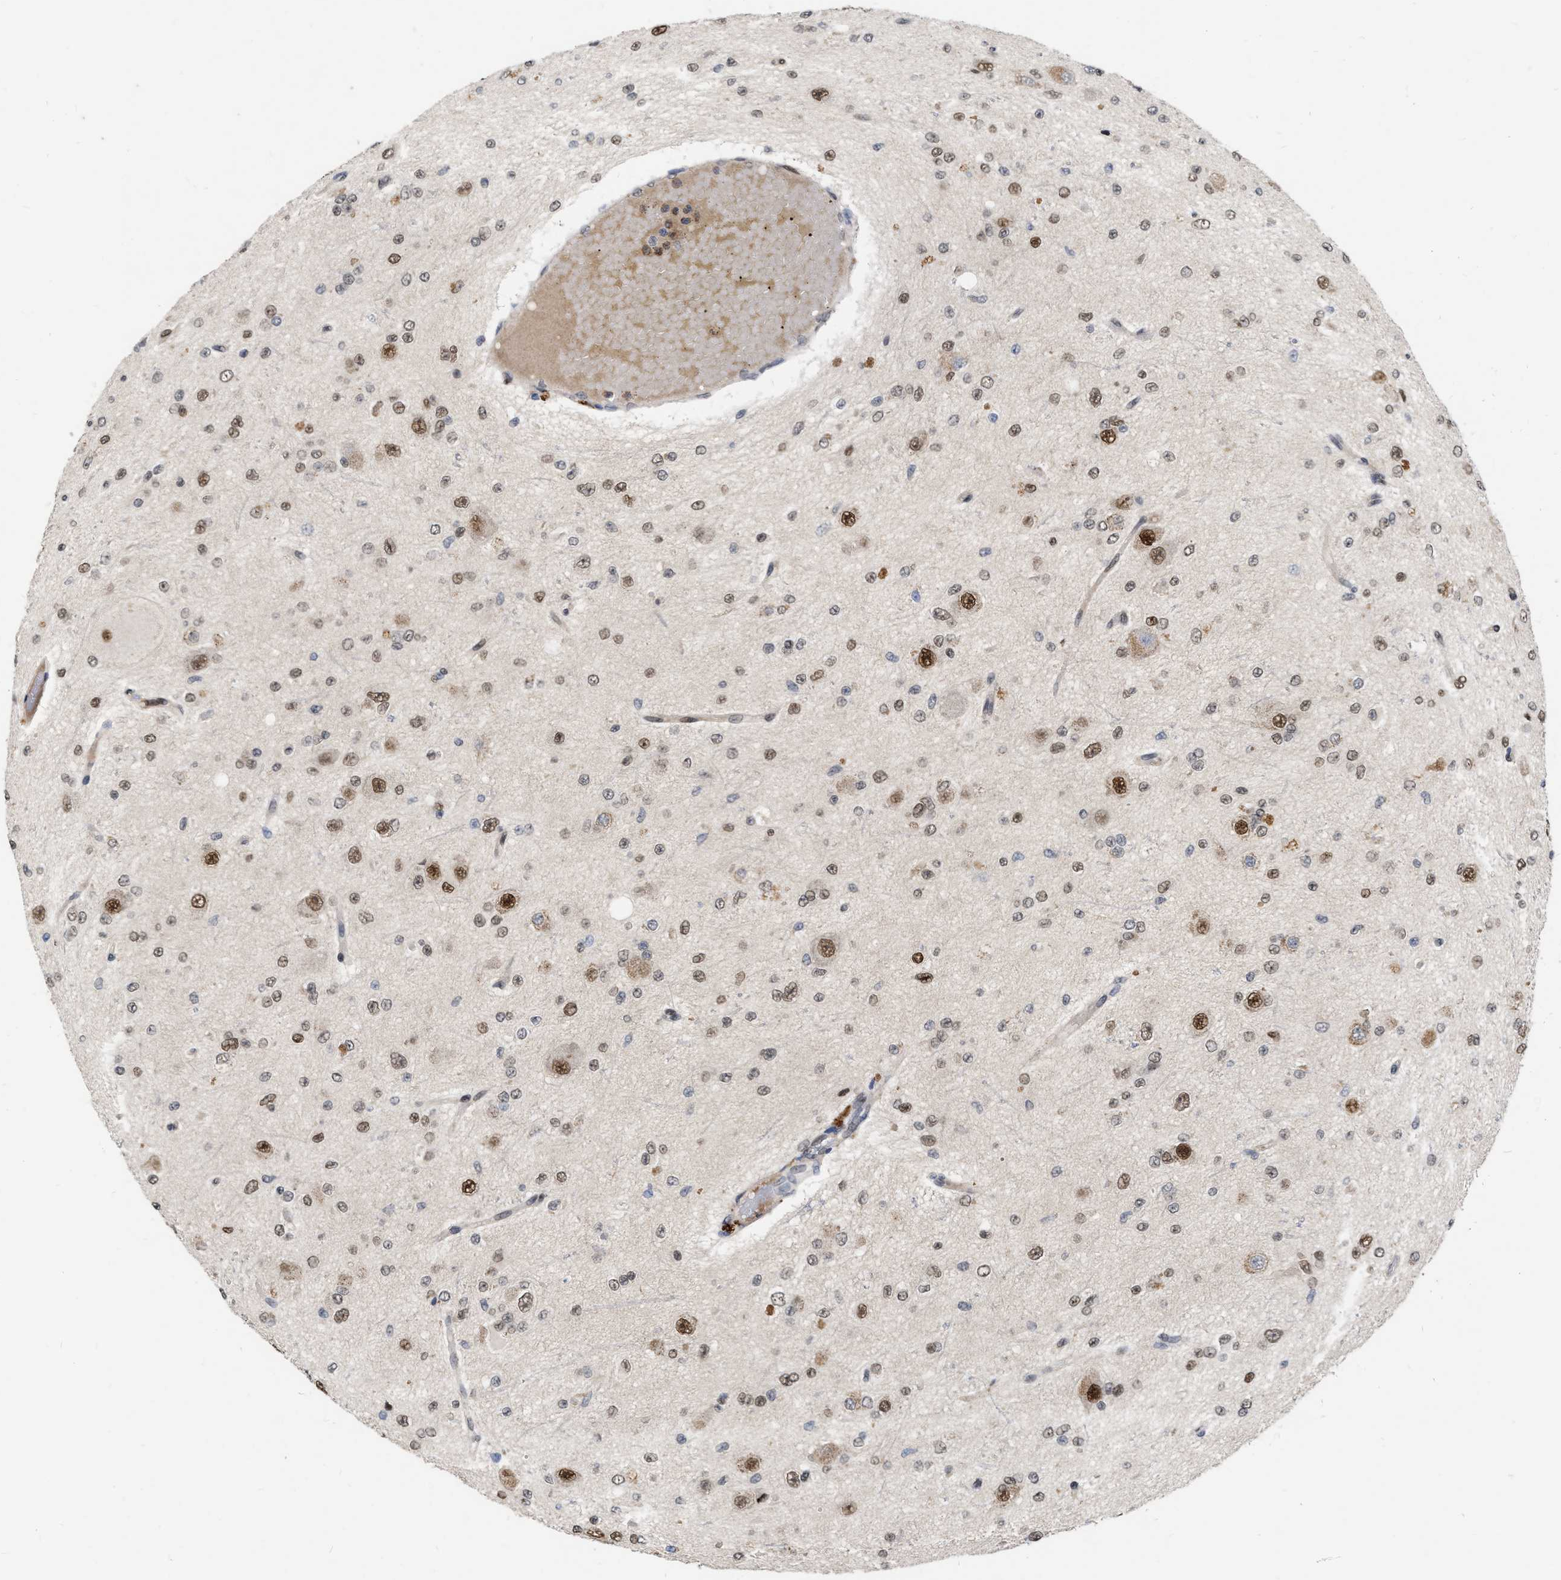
{"staining": {"intensity": "moderate", "quantity": "25%-75%", "location": "nuclear"}, "tissue": "glioma", "cell_type": "Tumor cells", "image_type": "cancer", "snomed": [{"axis": "morphology", "description": "Glioma, malignant, High grade"}, {"axis": "topography", "description": "pancreas cauda"}], "caption": "Immunohistochemical staining of human glioma shows medium levels of moderate nuclear protein staining in about 25%-75% of tumor cells.", "gene": "MDM4", "patient": {"sex": "male", "age": 60}}